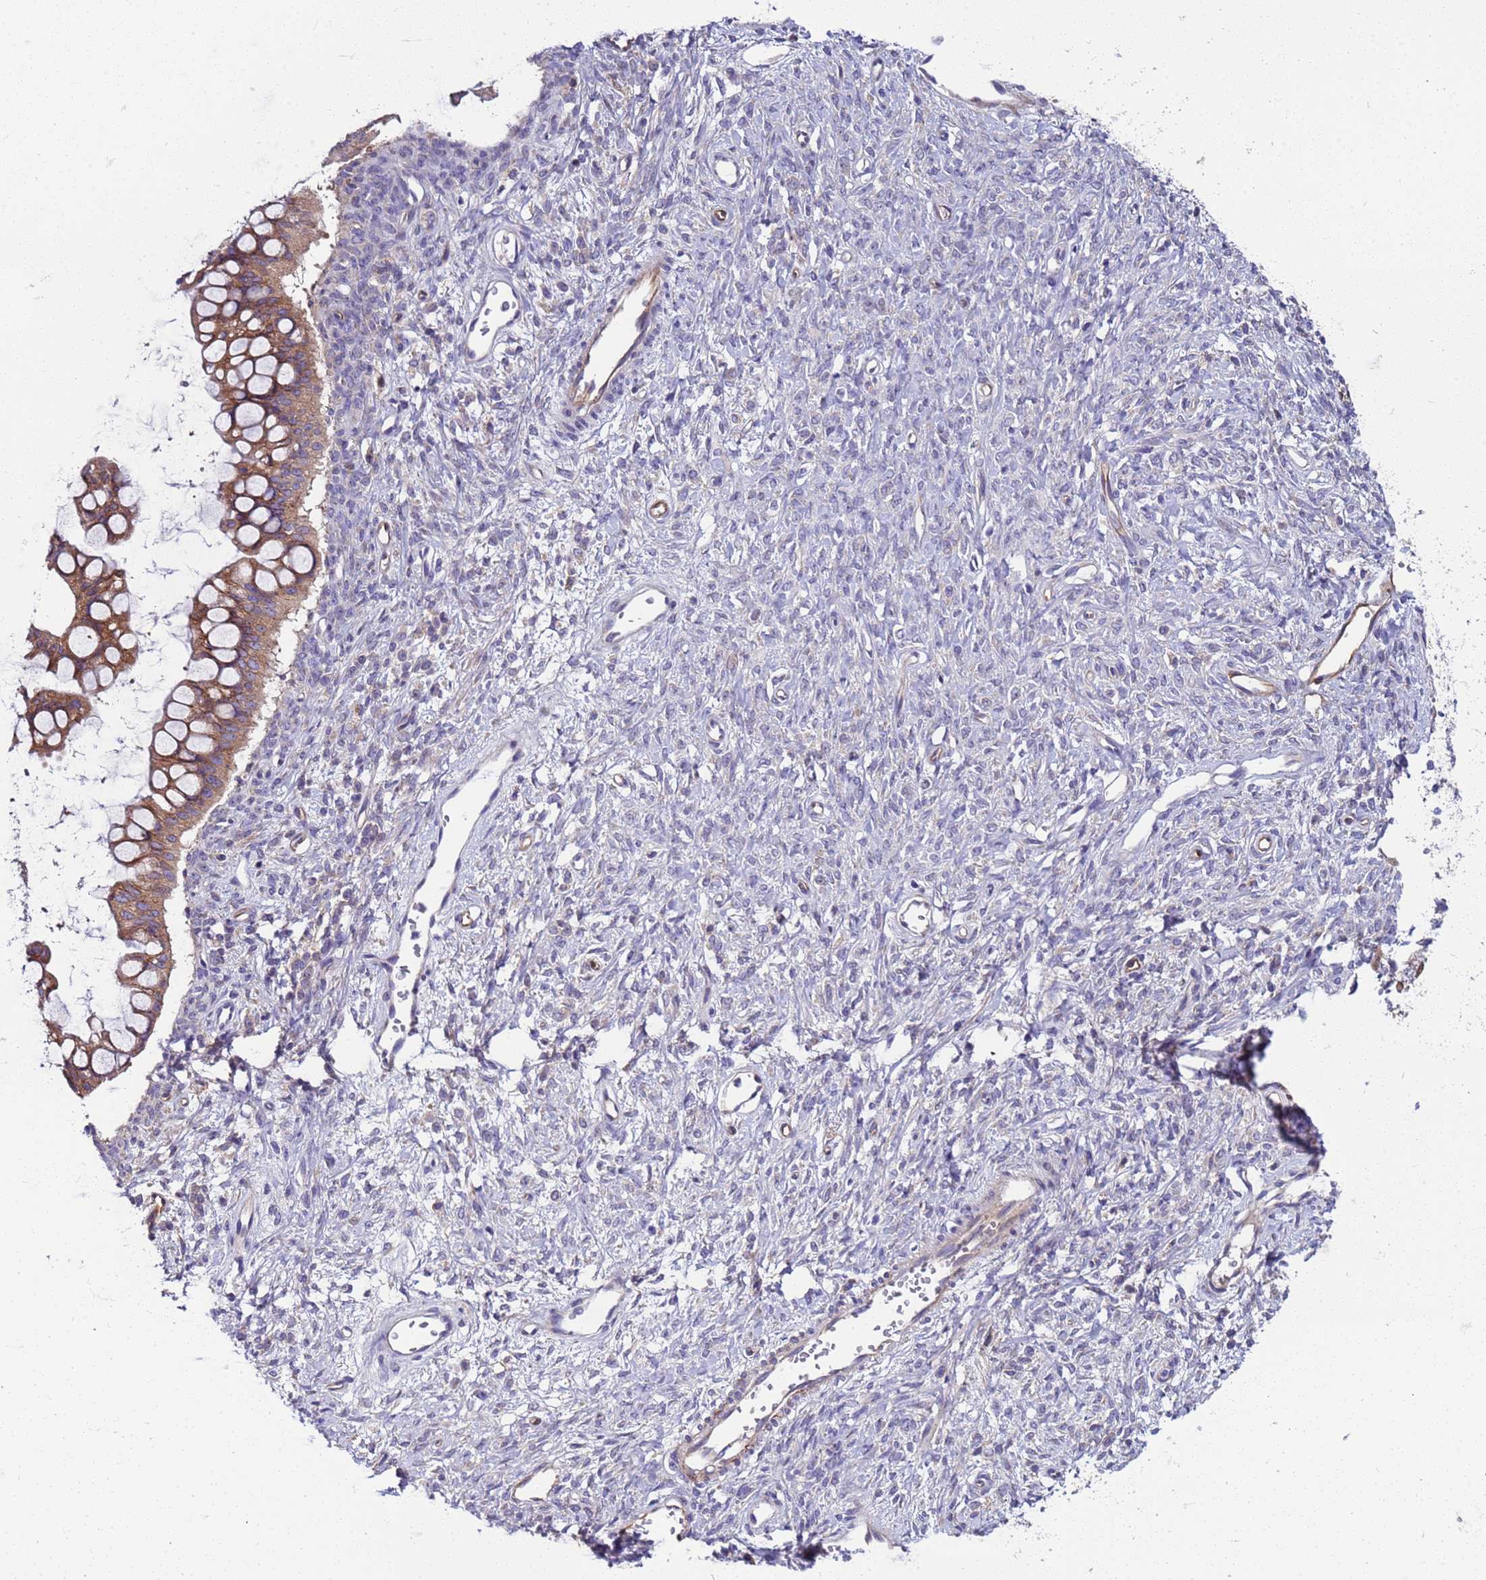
{"staining": {"intensity": "moderate", "quantity": ">75%", "location": "cytoplasmic/membranous"}, "tissue": "ovarian cancer", "cell_type": "Tumor cells", "image_type": "cancer", "snomed": [{"axis": "morphology", "description": "Cystadenocarcinoma, mucinous, NOS"}, {"axis": "topography", "description": "Ovary"}], "caption": "High-magnification brightfield microscopy of ovarian cancer (mucinous cystadenocarcinoma) stained with DAB (3,3'-diaminobenzidine) (brown) and counterstained with hematoxylin (blue). tumor cells exhibit moderate cytoplasmic/membranous expression is present in about>75% of cells.", "gene": "PAQR7", "patient": {"sex": "female", "age": 73}}